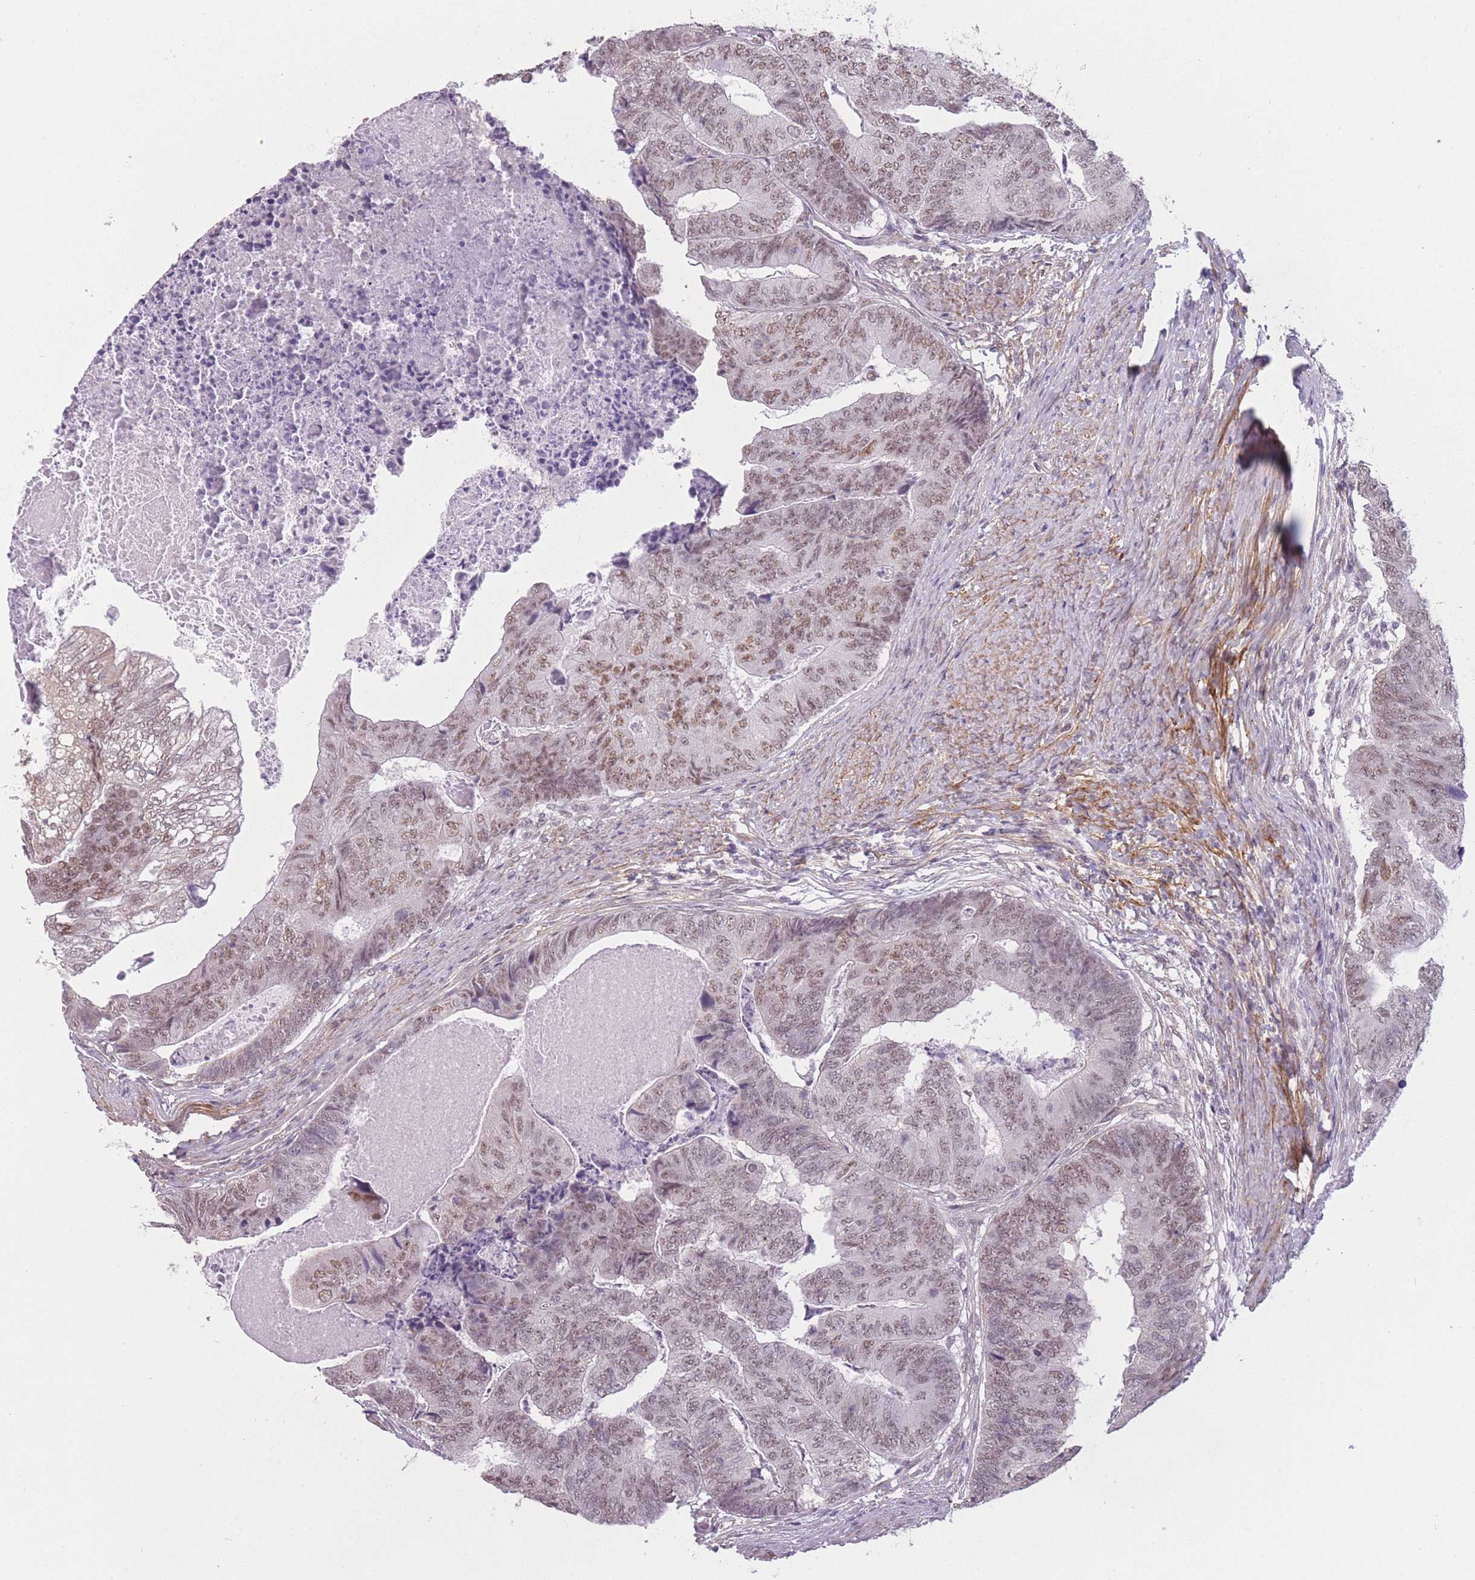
{"staining": {"intensity": "moderate", "quantity": ">75%", "location": "nuclear"}, "tissue": "colorectal cancer", "cell_type": "Tumor cells", "image_type": "cancer", "snomed": [{"axis": "morphology", "description": "Adenocarcinoma, NOS"}, {"axis": "topography", "description": "Colon"}], "caption": "Immunohistochemistry of human adenocarcinoma (colorectal) shows medium levels of moderate nuclear staining in about >75% of tumor cells.", "gene": "SIN3B", "patient": {"sex": "female", "age": 67}}